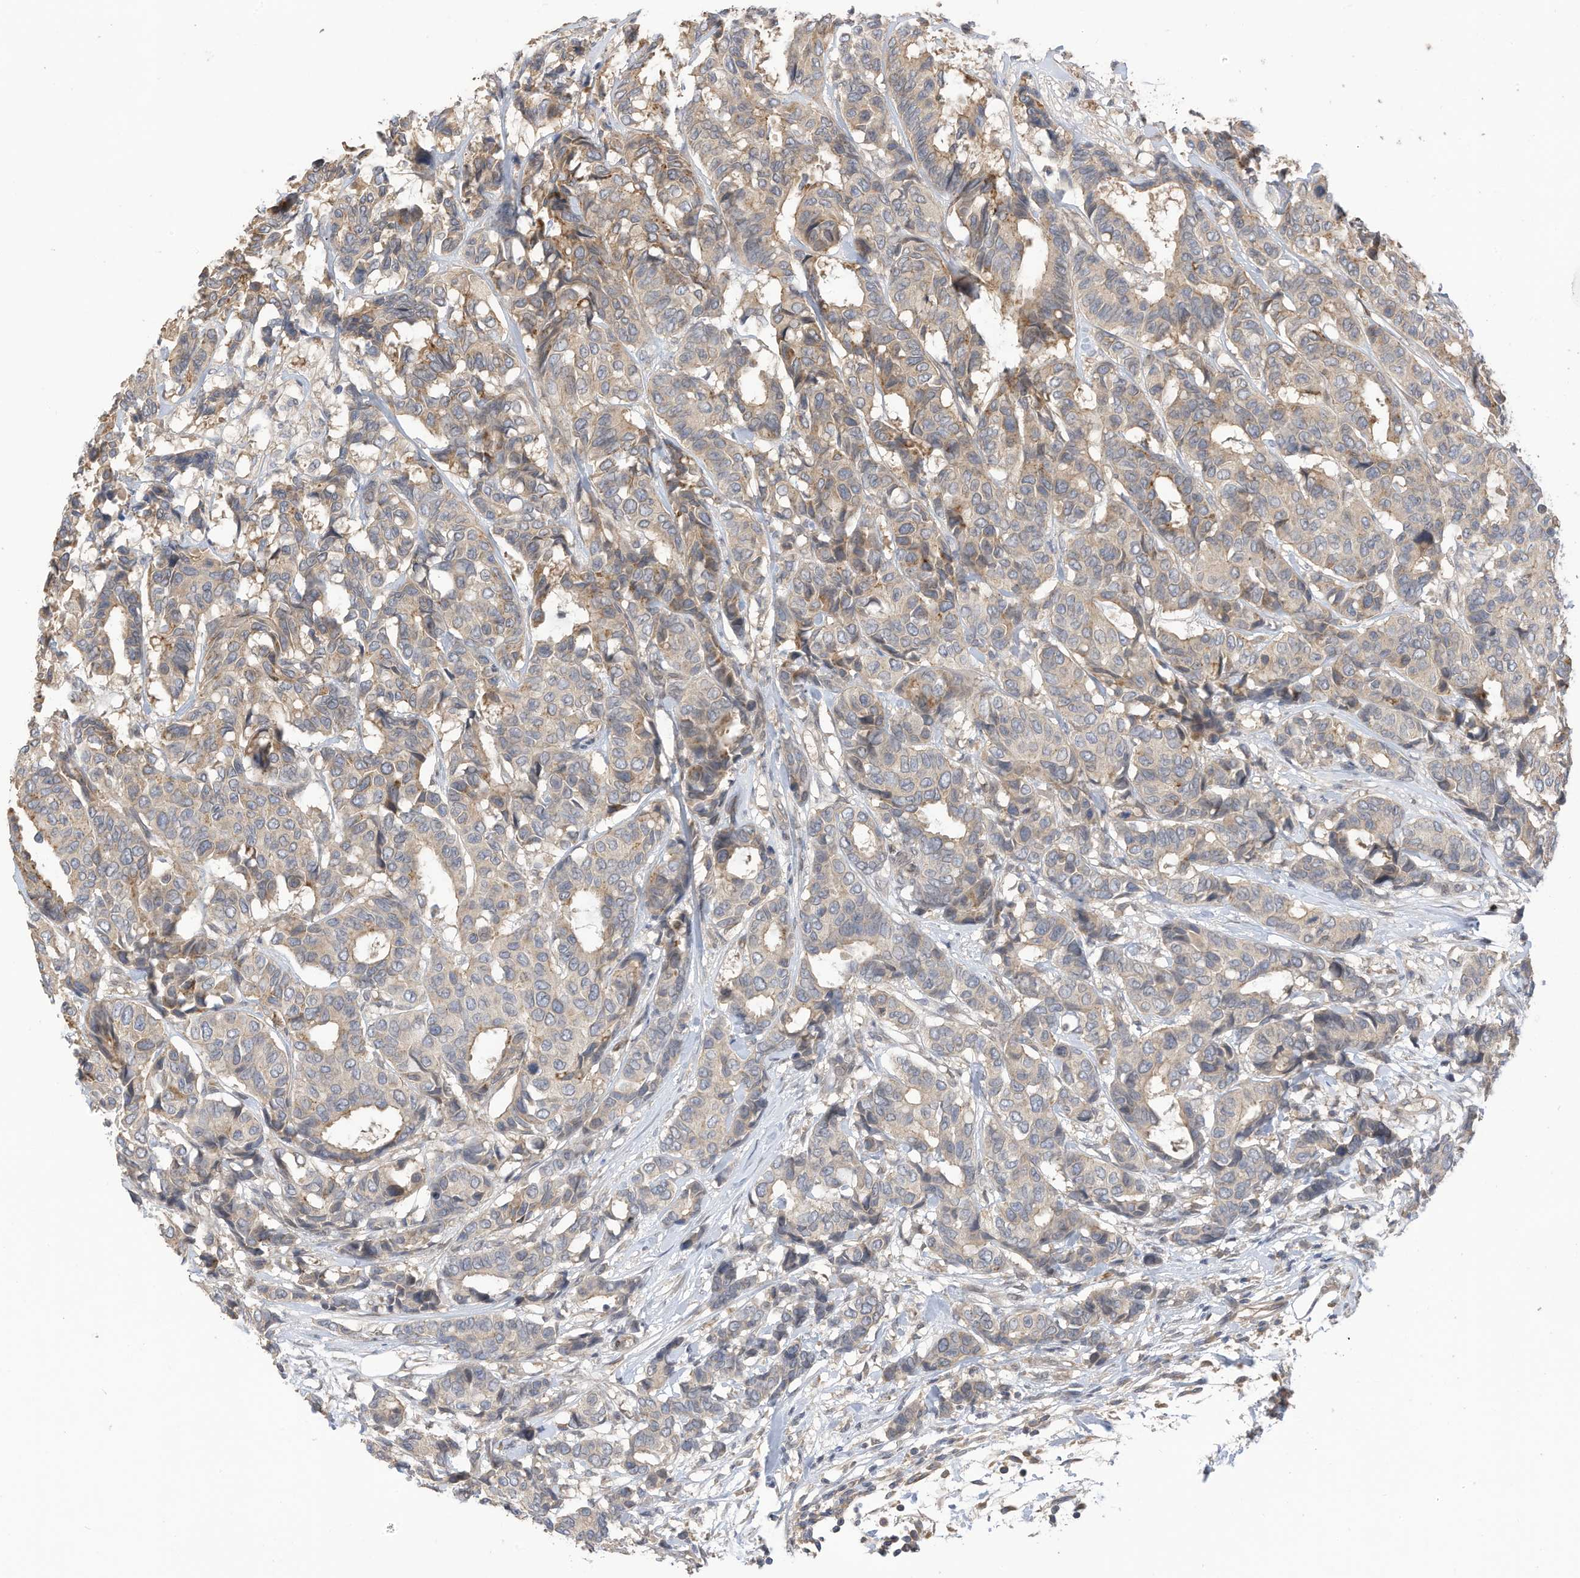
{"staining": {"intensity": "moderate", "quantity": "<25%", "location": "cytoplasmic/membranous"}, "tissue": "breast cancer", "cell_type": "Tumor cells", "image_type": "cancer", "snomed": [{"axis": "morphology", "description": "Duct carcinoma"}, {"axis": "topography", "description": "Breast"}], "caption": "Breast cancer (infiltrating ductal carcinoma) tissue reveals moderate cytoplasmic/membranous staining in about <25% of tumor cells, visualized by immunohistochemistry.", "gene": "REC8", "patient": {"sex": "female", "age": 87}}